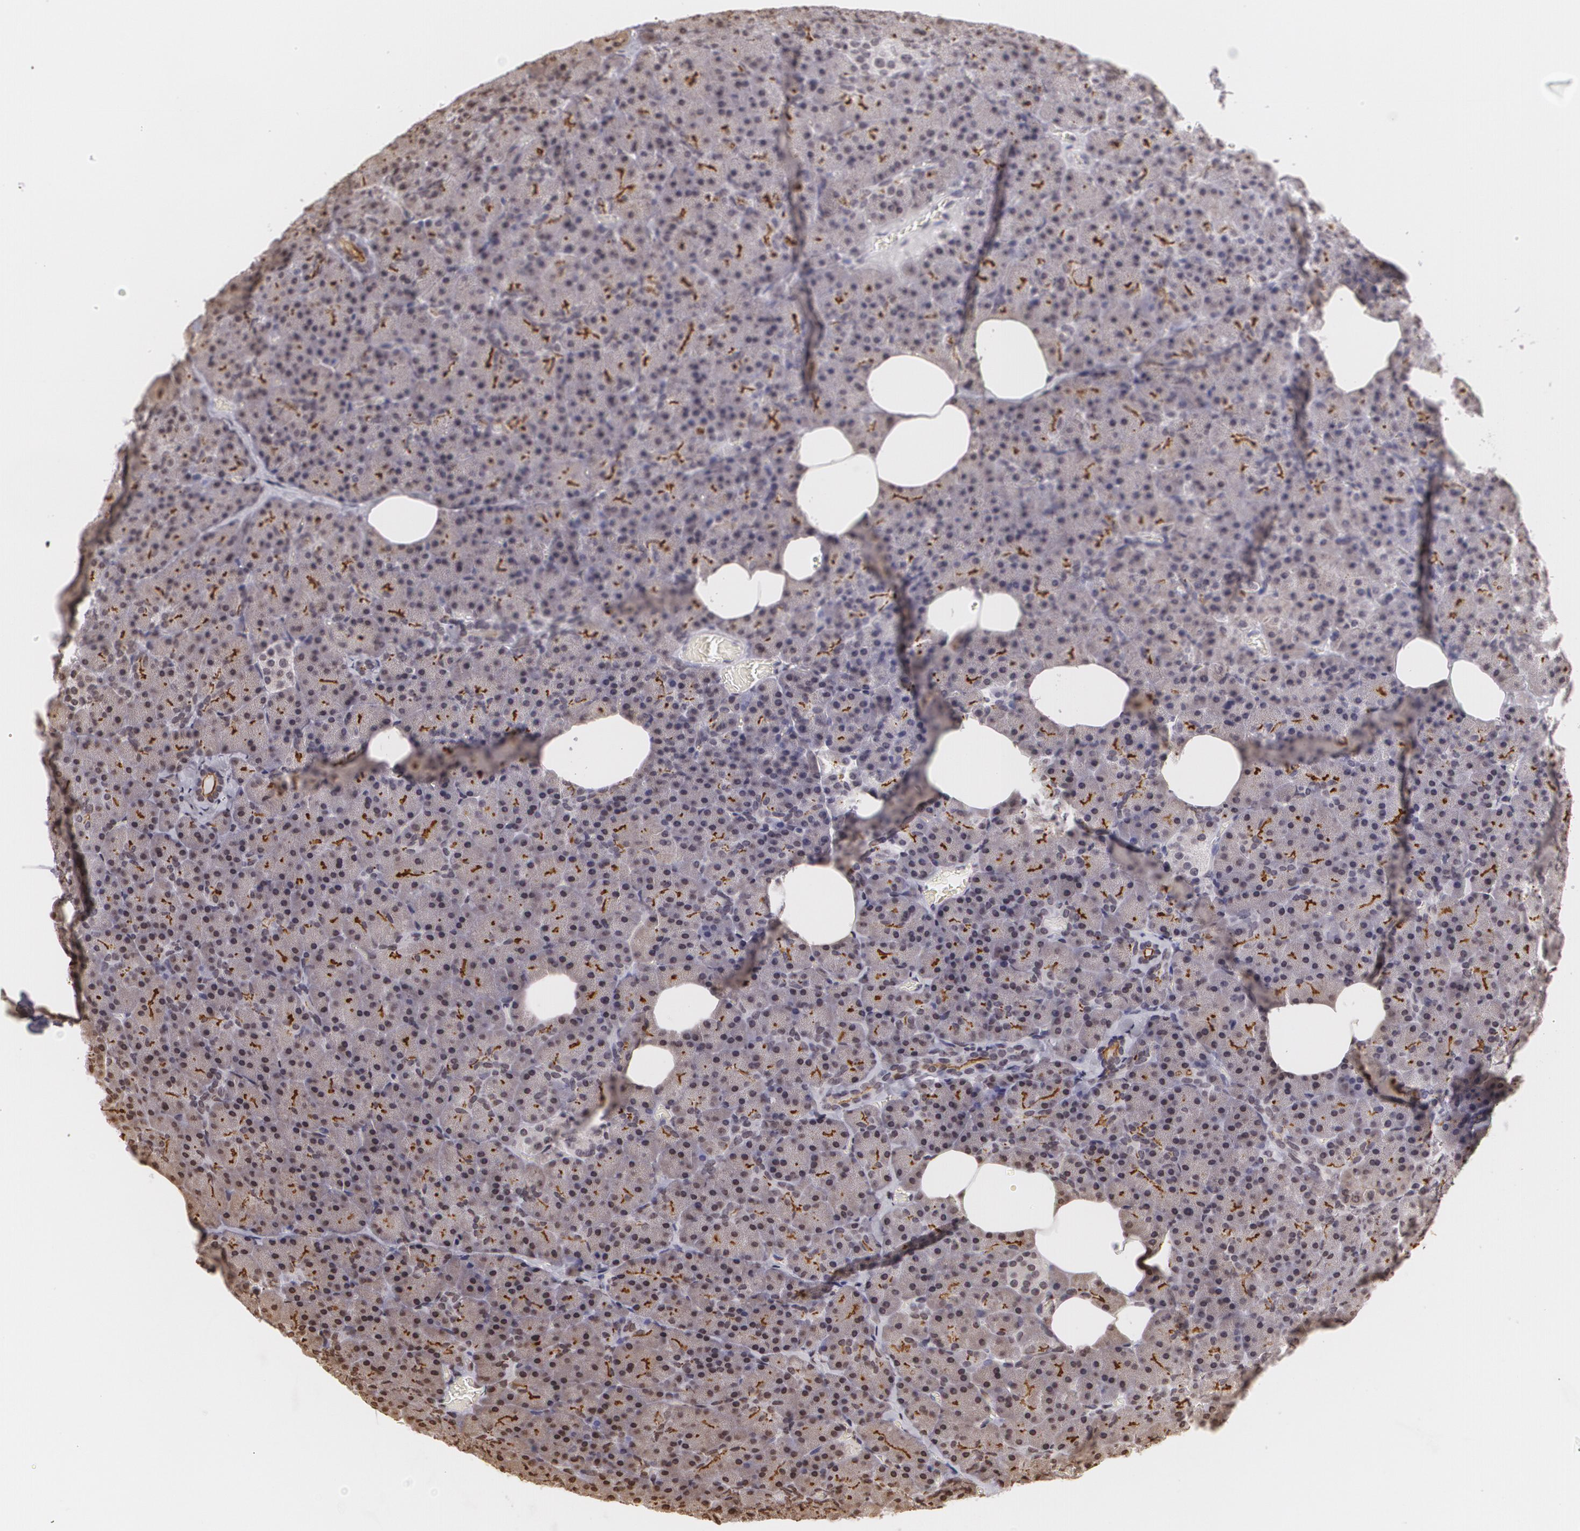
{"staining": {"intensity": "moderate", "quantity": "25%-75%", "location": "cytoplasmic/membranous"}, "tissue": "pancreas", "cell_type": "Exocrine glandular cells", "image_type": "normal", "snomed": [{"axis": "morphology", "description": "Normal tissue, NOS"}, {"axis": "topography", "description": "Pancreas"}], "caption": "This micrograph exhibits immunohistochemistry (IHC) staining of benign pancreas, with medium moderate cytoplasmic/membranous expression in approximately 25%-75% of exocrine glandular cells.", "gene": "MUC1", "patient": {"sex": "female", "age": 35}}